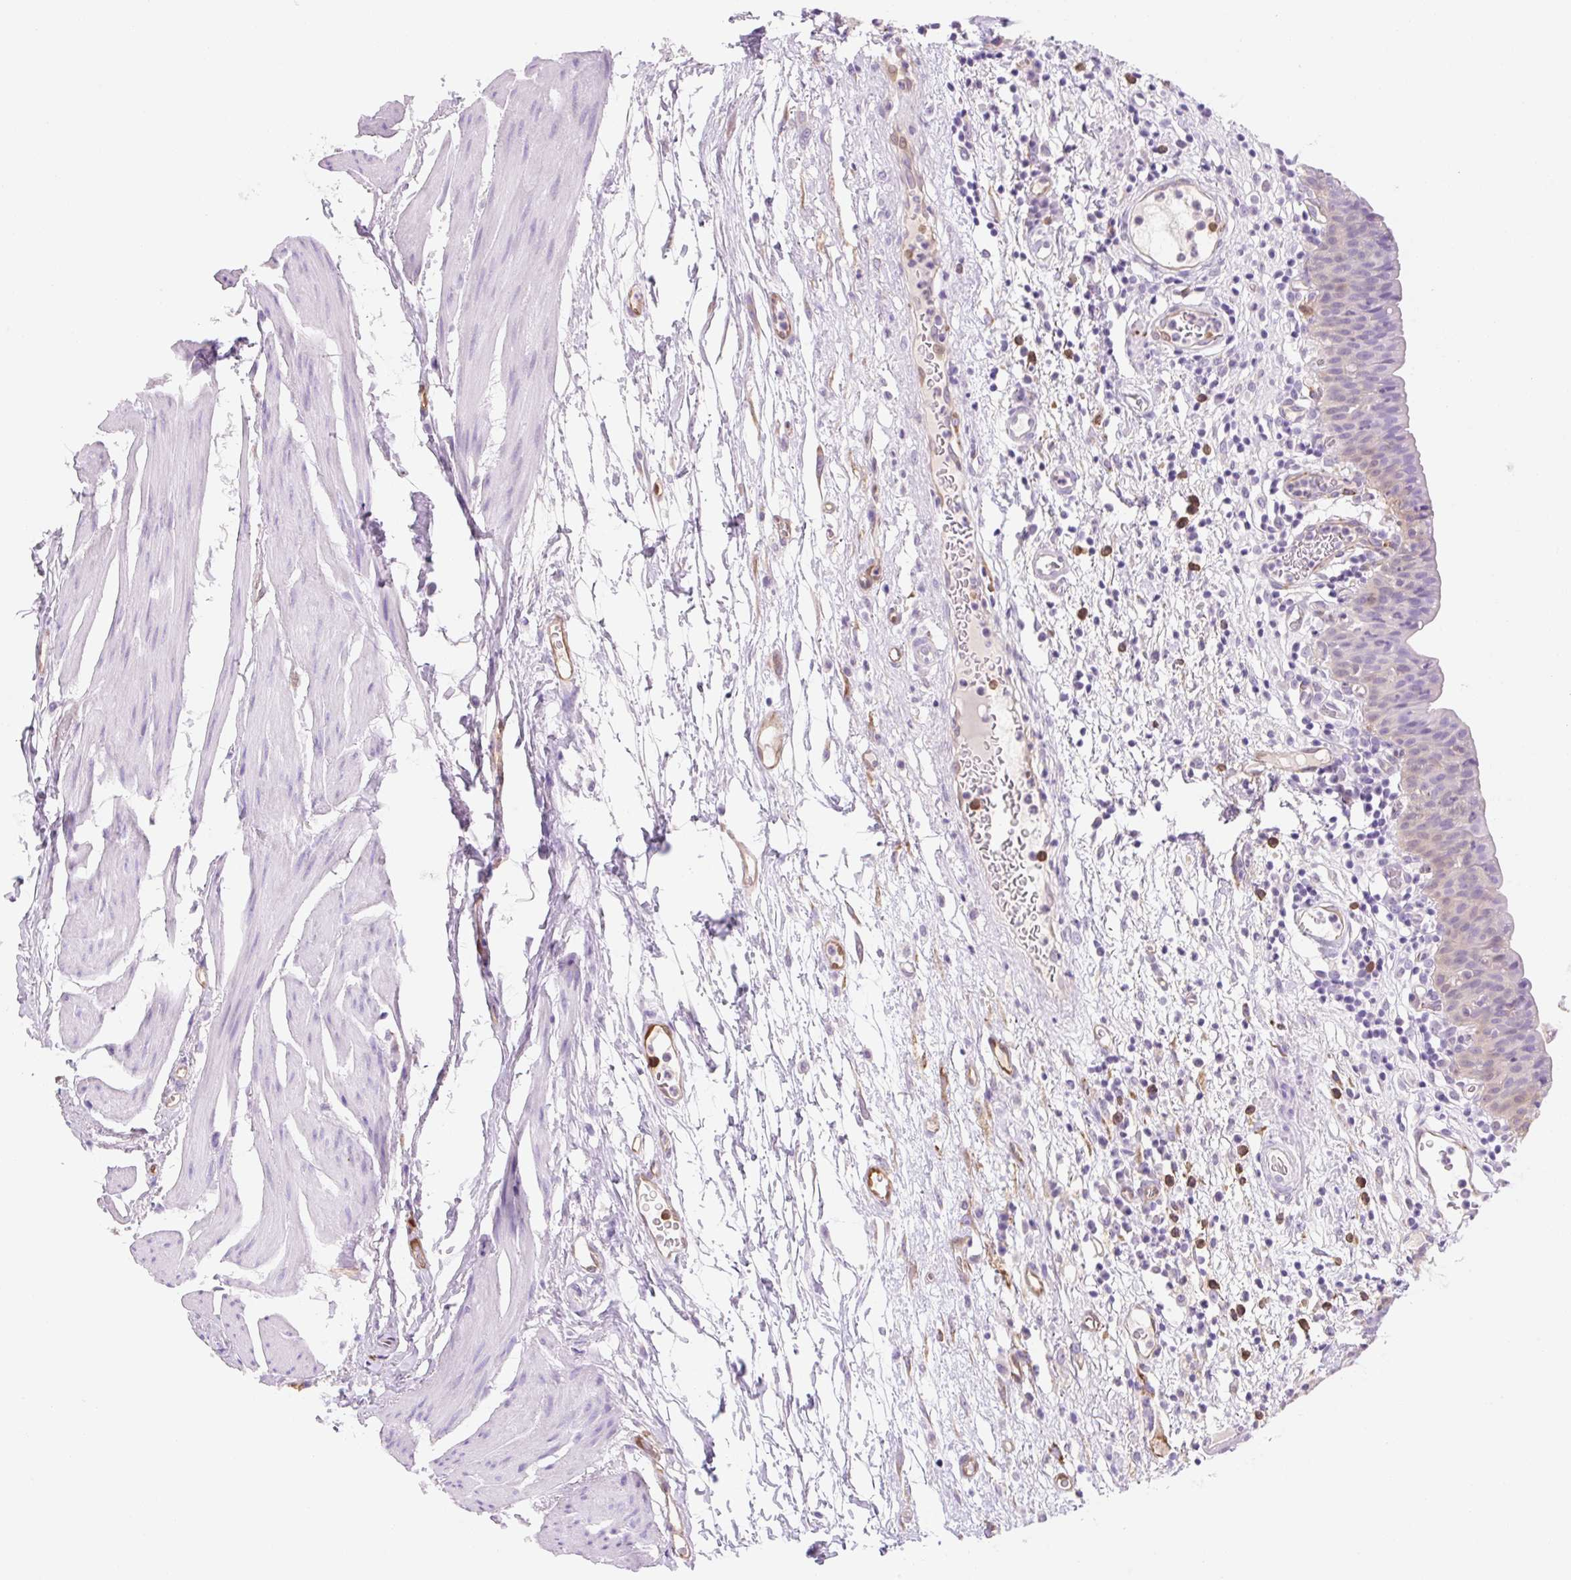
{"staining": {"intensity": "moderate", "quantity": "<25%", "location": "cytoplasmic/membranous,nuclear"}, "tissue": "urinary bladder", "cell_type": "Urothelial cells", "image_type": "normal", "snomed": [{"axis": "morphology", "description": "Normal tissue, NOS"}, {"axis": "morphology", "description": "Inflammation, NOS"}, {"axis": "topography", "description": "Urinary bladder"}], "caption": "Benign urinary bladder demonstrates moderate cytoplasmic/membranous,nuclear positivity in about <25% of urothelial cells, visualized by immunohistochemistry.", "gene": "FABP5", "patient": {"sex": "male", "age": 57}}